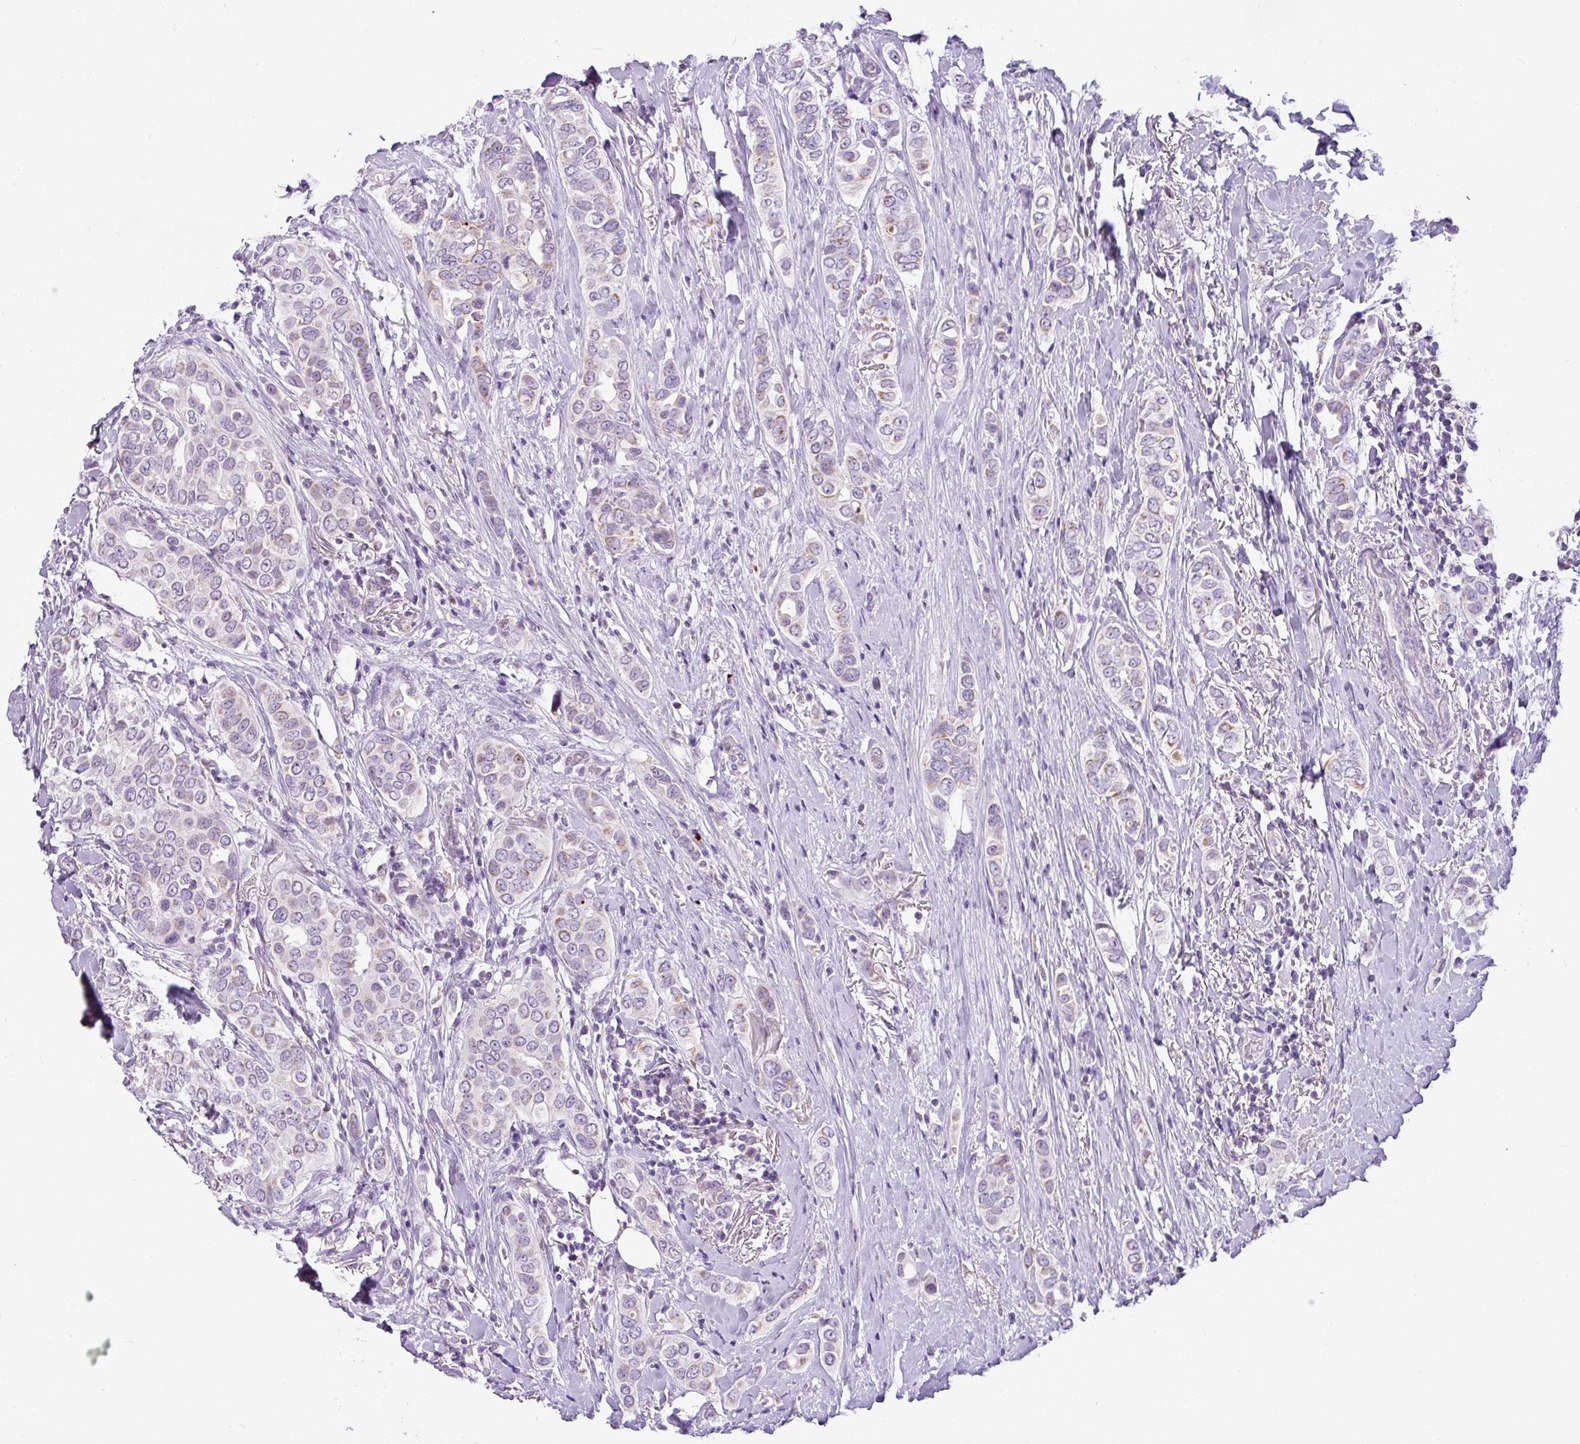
{"staining": {"intensity": "weak", "quantity": "25%-75%", "location": "cytoplasmic/membranous"}, "tissue": "breast cancer", "cell_type": "Tumor cells", "image_type": "cancer", "snomed": [{"axis": "morphology", "description": "Lobular carcinoma"}, {"axis": "topography", "description": "Breast"}], "caption": "Approximately 25%-75% of tumor cells in breast cancer (lobular carcinoma) show weak cytoplasmic/membranous protein staining as visualized by brown immunohistochemical staining.", "gene": "HMCN2", "patient": {"sex": "female", "age": 51}}